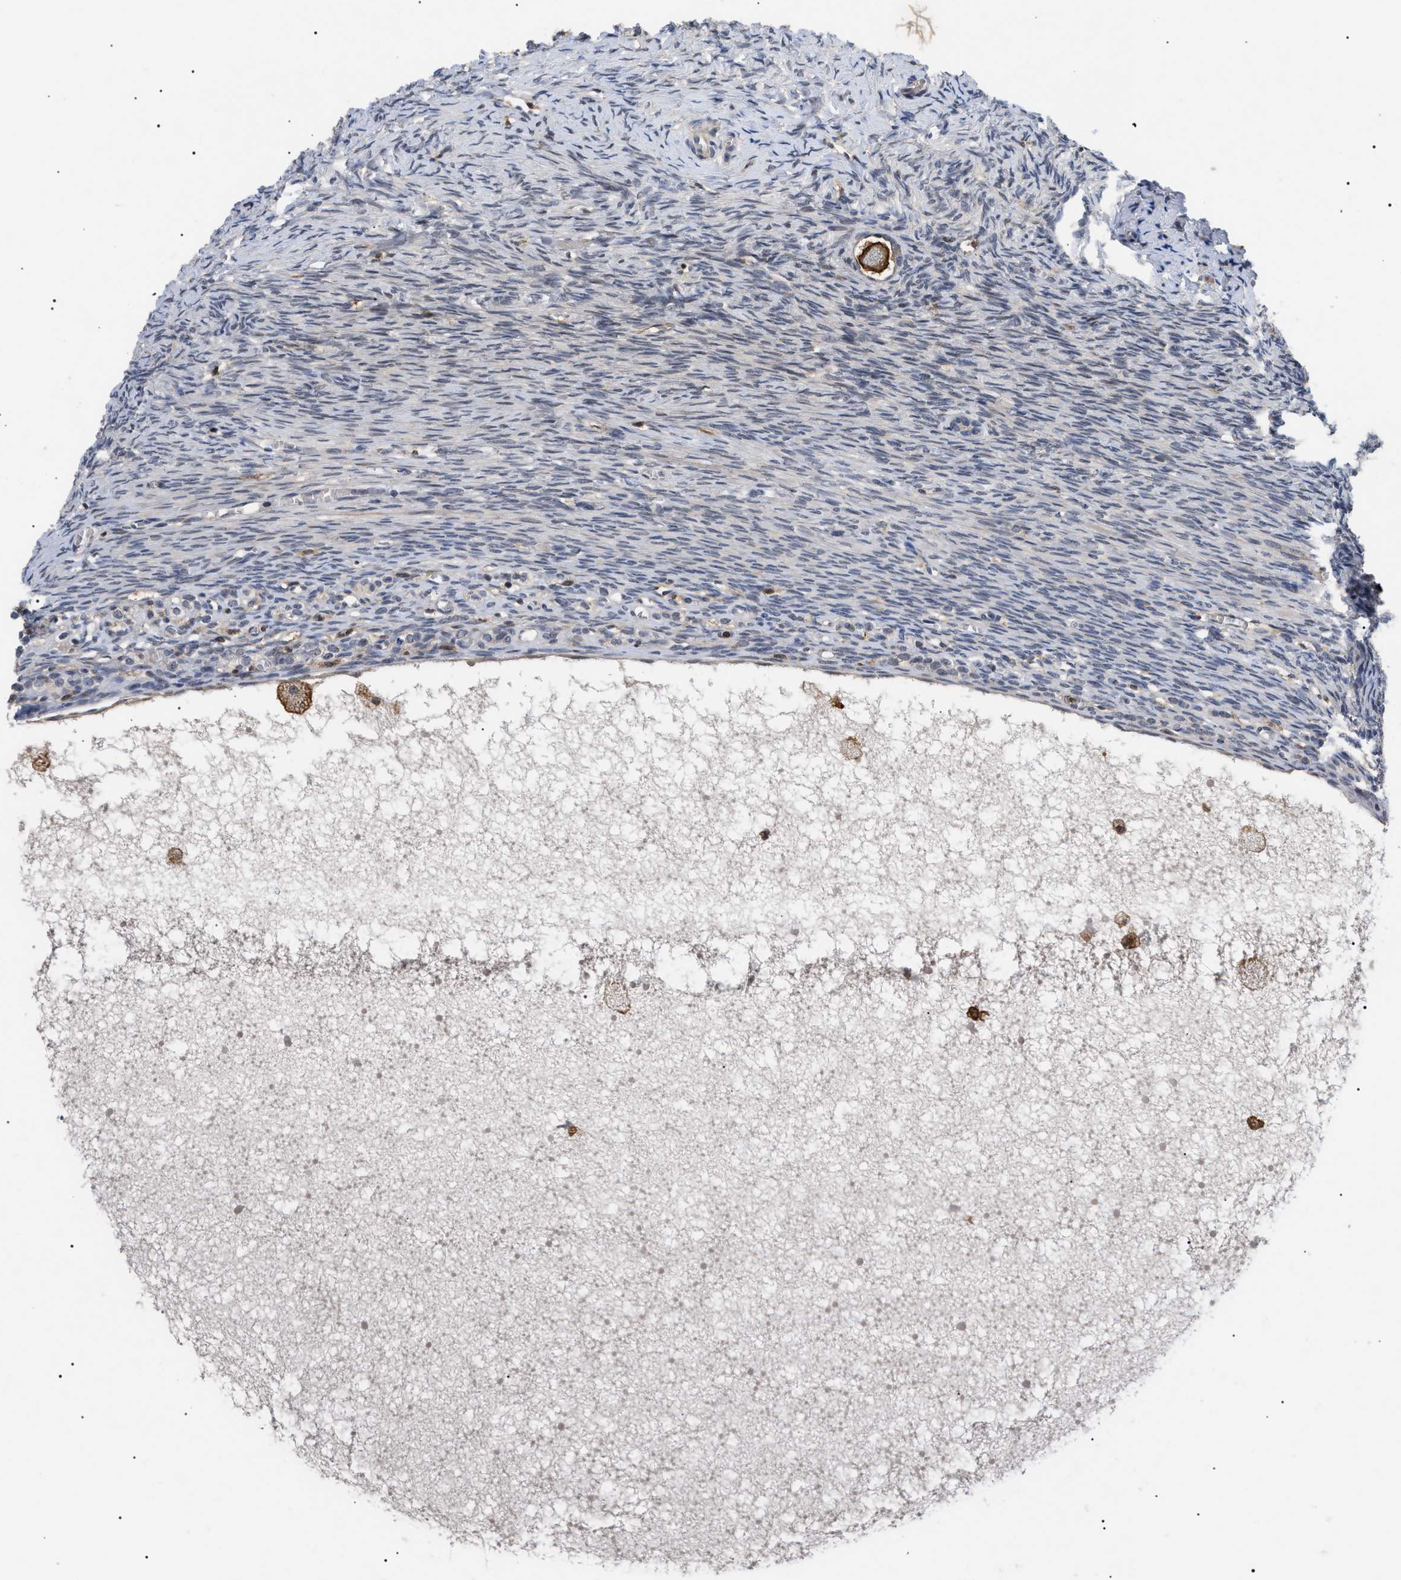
{"staining": {"intensity": "strong", "quantity": ">75%", "location": "cytoplasmic/membranous"}, "tissue": "ovary", "cell_type": "Follicle cells", "image_type": "normal", "snomed": [{"axis": "morphology", "description": "Normal tissue, NOS"}, {"axis": "topography", "description": "Ovary"}], "caption": "Protein staining of unremarkable ovary exhibits strong cytoplasmic/membranous staining in about >75% of follicle cells.", "gene": "CD300A", "patient": {"sex": "female", "age": 27}}